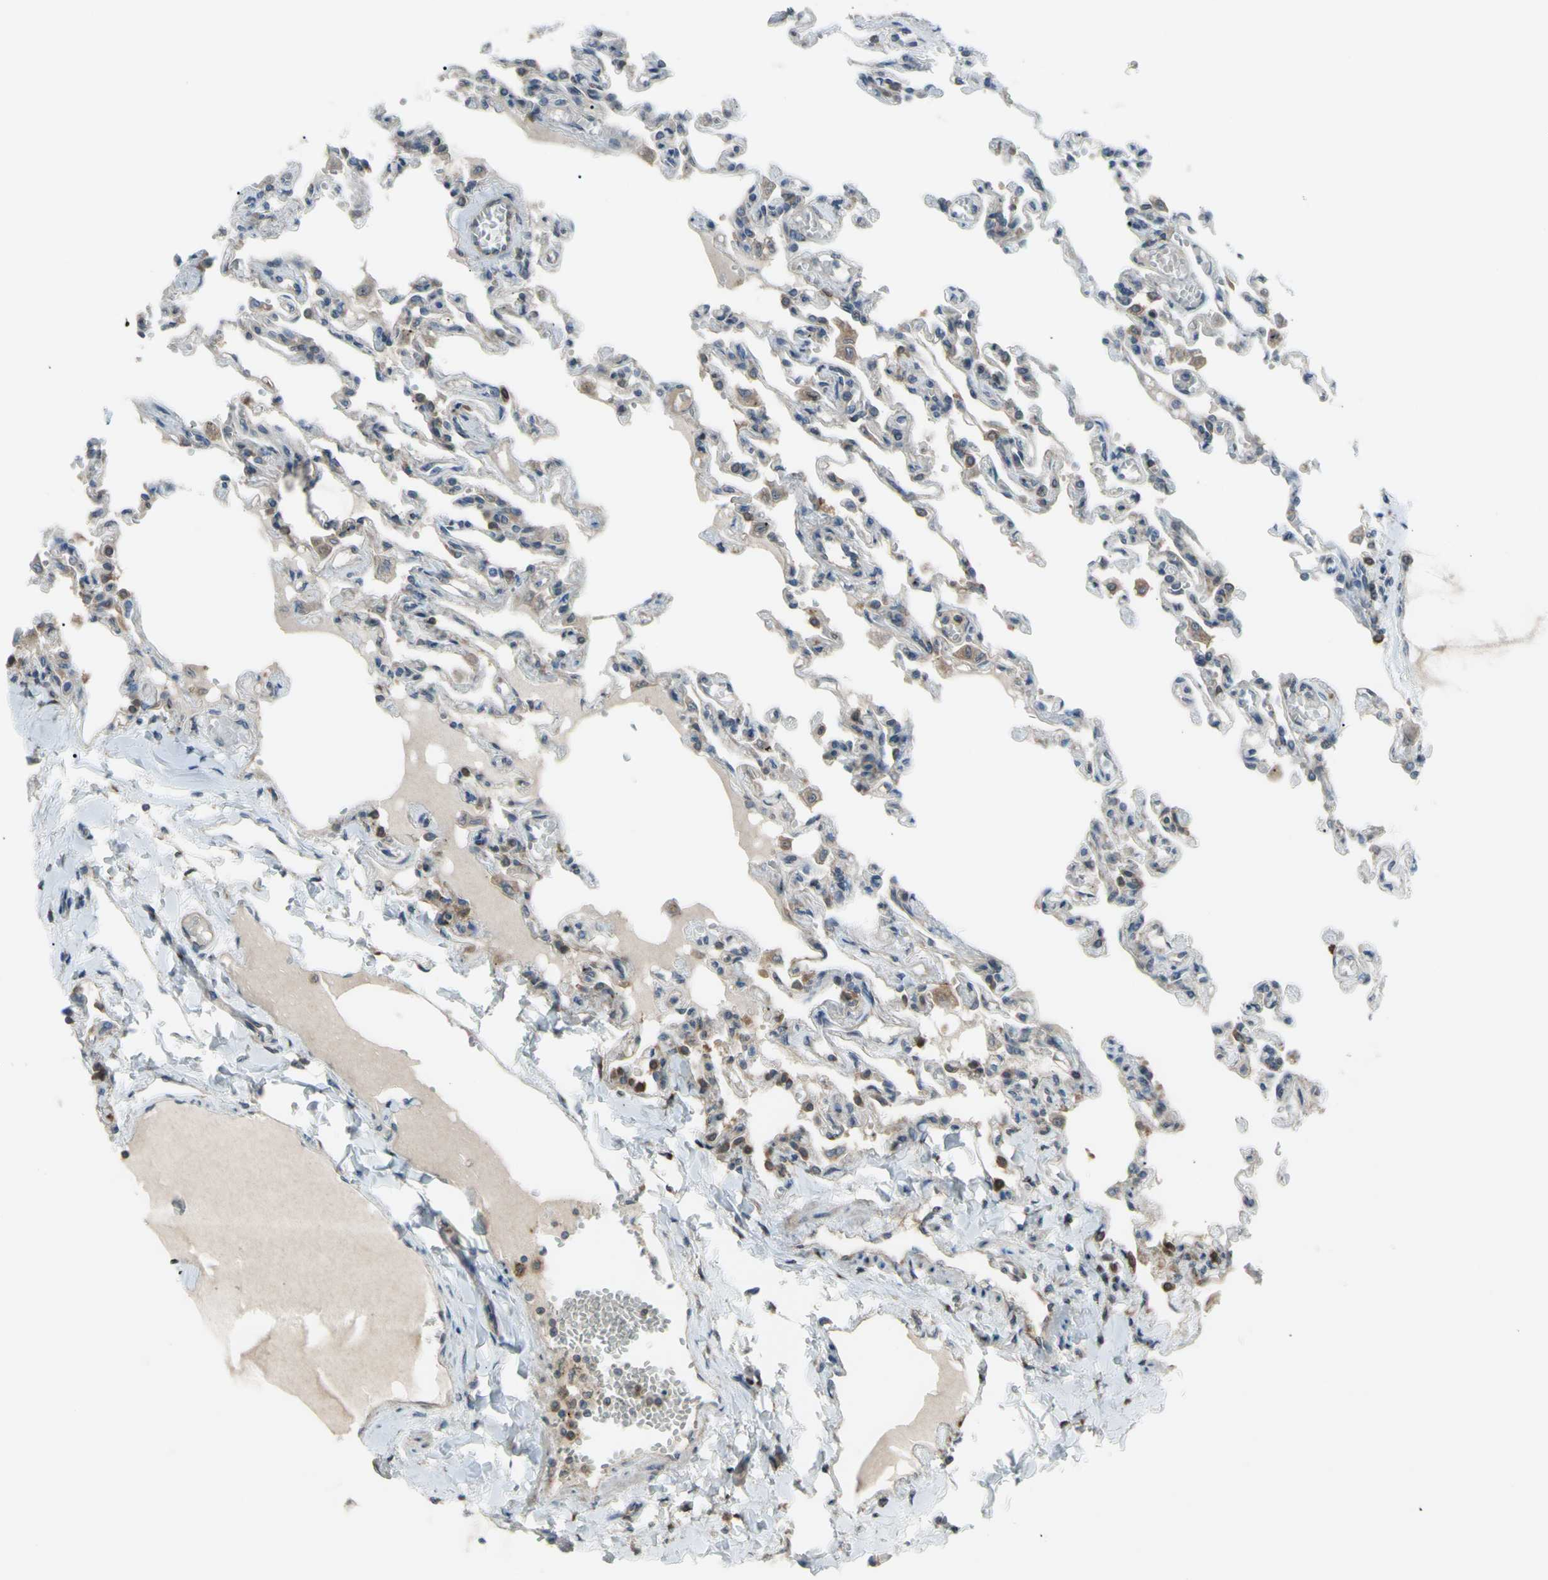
{"staining": {"intensity": "moderate", "quantity": "25%-75%", "location": "cytoplasmic/membranous,nuclear"}, "tissue": "lung", "cell_type": "Alveolar cells", "image_type": "normal", "snomed": [{"axis": "morphology", "description": "Normal tissue, NOS"}, {"axis": "topography", "description": "Lung"}], "caption": "Immunohistochemistry micrograph of benign lung: lung stained using immunohistochemistry (IHC) exhibits medium levels of moderate protein expression localized specifically in the cytoplasmic/membranous,nuclear of alveolar cells, appearing as a cytoplasmic/membranous,nuclear brown color.", "gene": "FLII", "patient": {"sex": "male", "age": 21}}